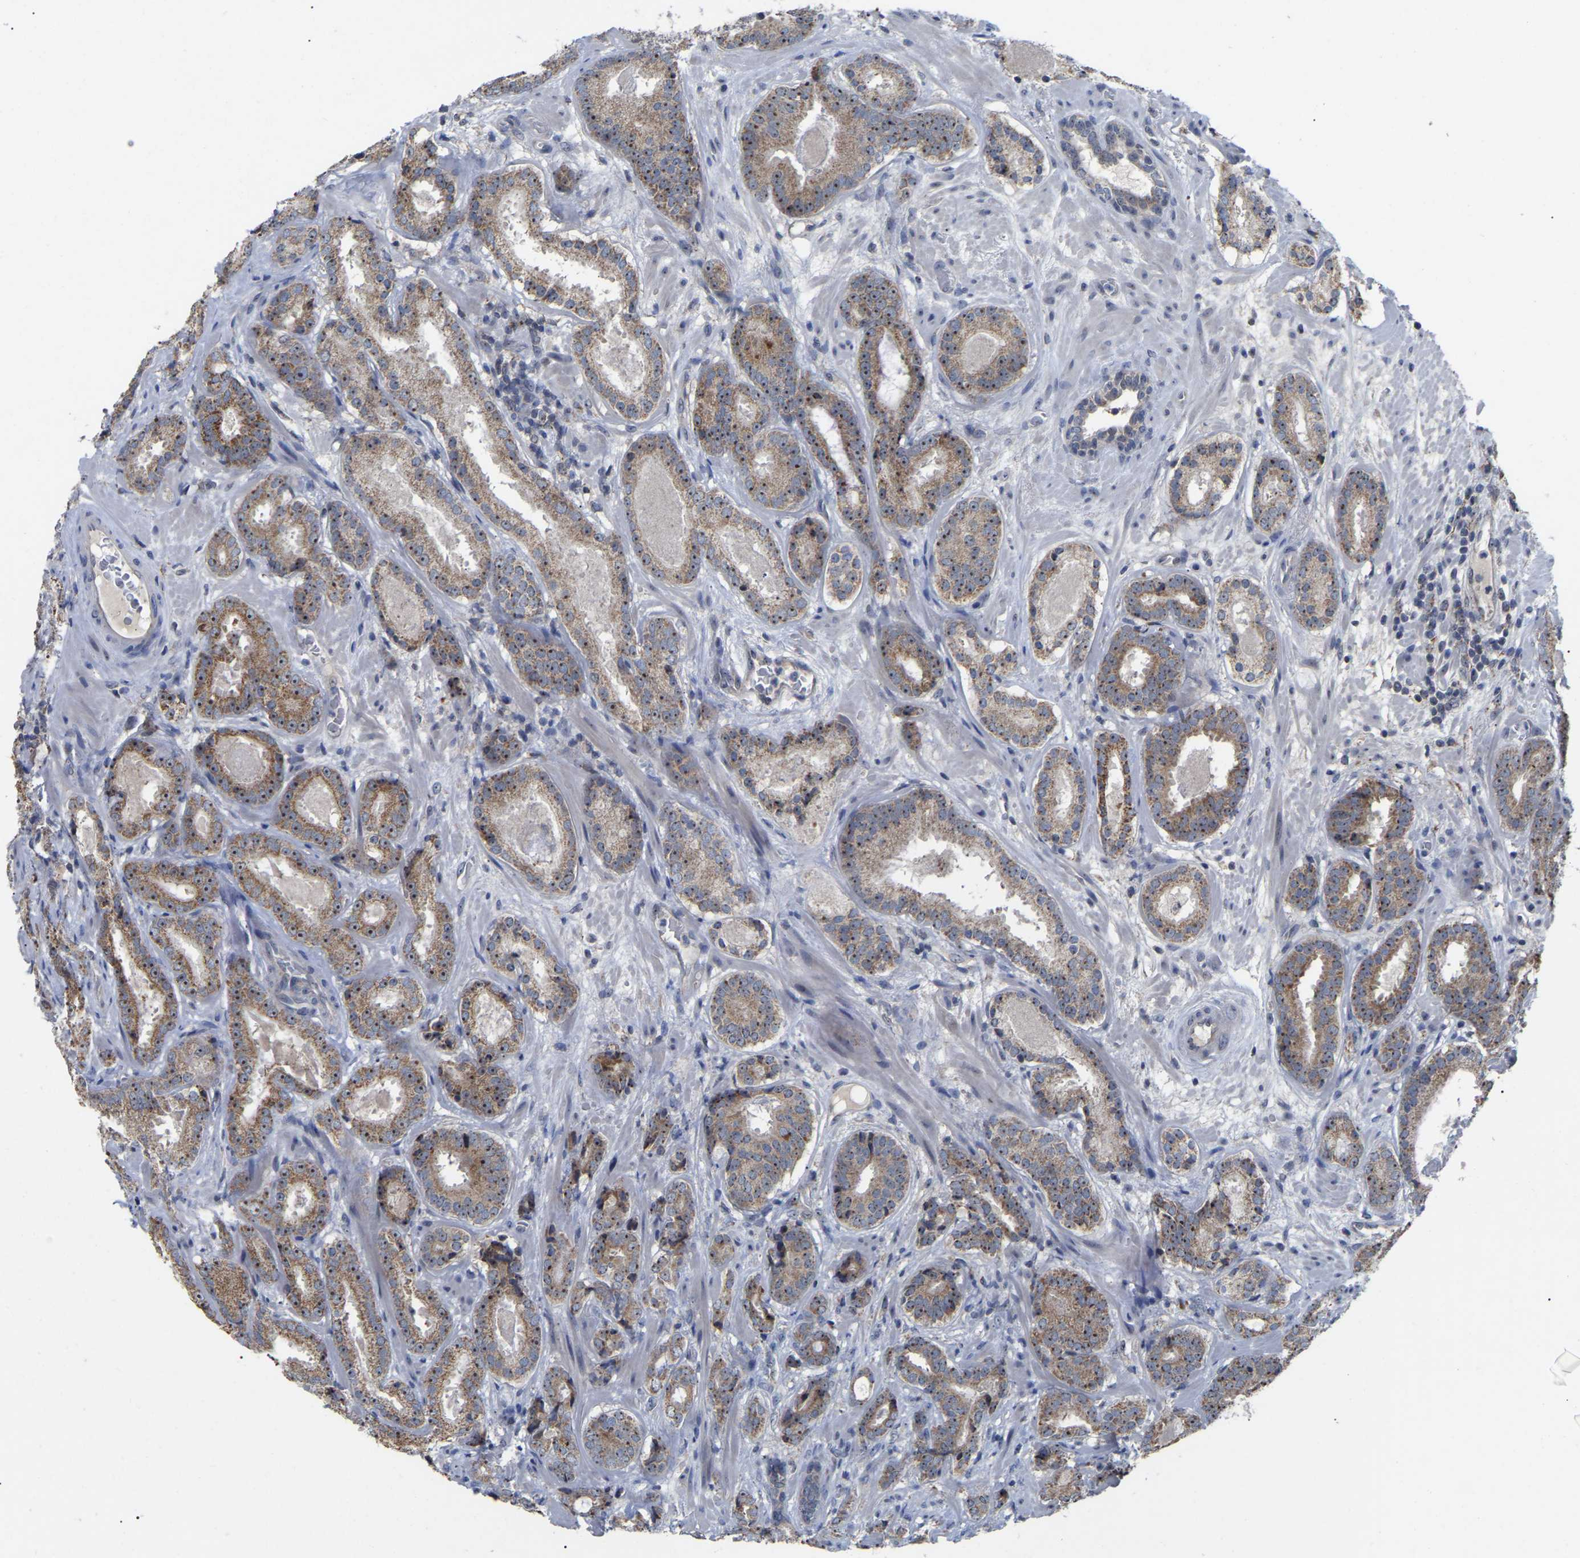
{"staining": {"intensity": "strong", "quantity": "25%-75%", "location": "cytoplasmic/membranous,nuclear"}, "tissue": "prostate cancer", "cell_type": "Tumor cells", "image_type": "cancer", "snomed": [{"axis": "morphology", "description": "Adenocarcinoma, Low grade"}, {"axis": "topography", "description": "Prostate"}], "caption": "There is high levels of strong cytoplasmic/membranous and nuclear expression in tumor cells of adenocarcinoma (low-grade) (prostate), as demonstrated by immunohistochemical staining (brown color).", "gene": "NOP53", "patient": {"sex": "male", "age": 69}}